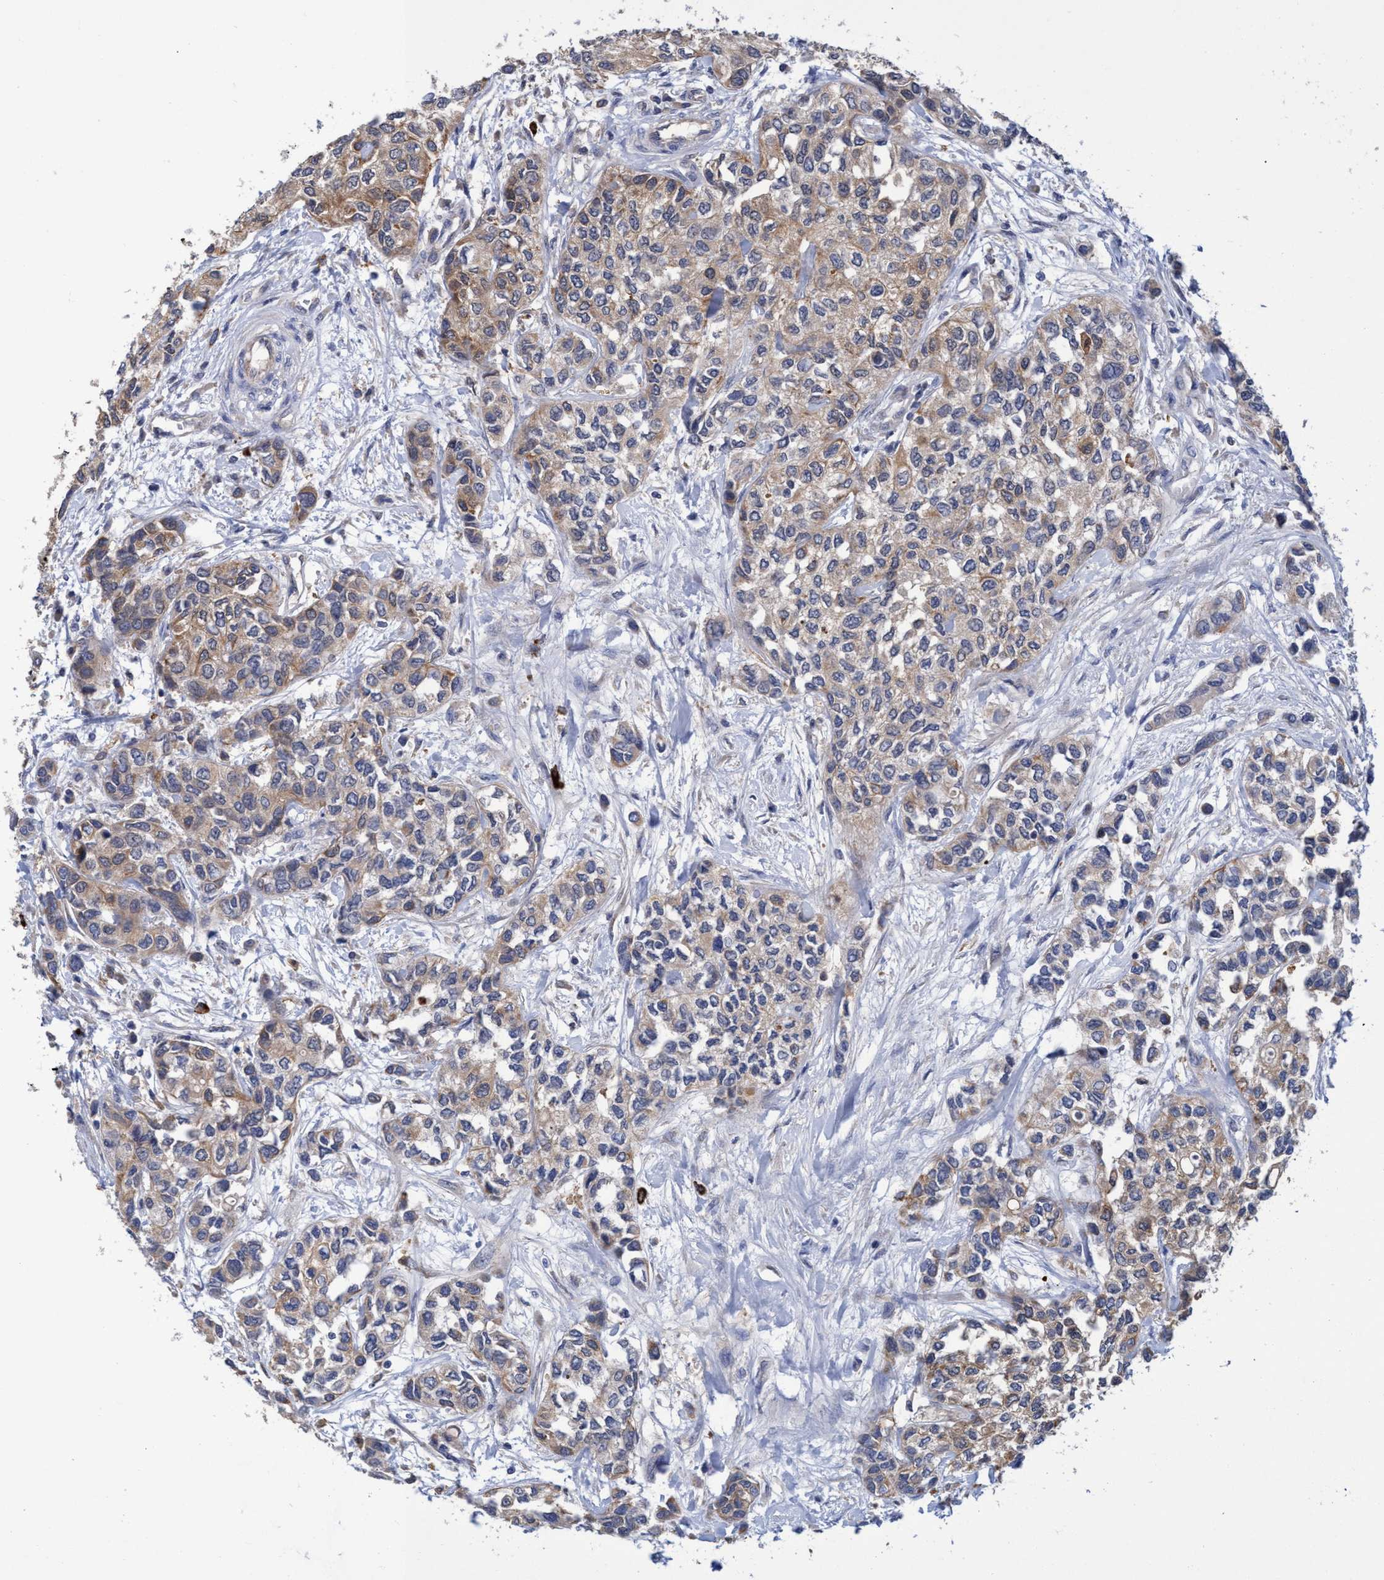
{"staining": {"intensity": "moderate", "quantity": ">75%", "location": "cytoplasmic/membranous"}, "tissue": "urothelial cancer", "cell_type": "Tumor cells", "image_type": "cancer", "snomed": [{"axis": "morphology", "description": "Urothelial carcinoma, High grade"}, {"axis": "topography", "description": "Urinary bladder"}], "caption": "IHC image of high-grade urothelial carcinoma stained for a protein (brown), which demonstrates medium levels of moderate cytoplasmic/membranous expression in approximately >75% of tumor cells.", "gene": "PNPO", "patient": {"sex": "female", "age": 56}}